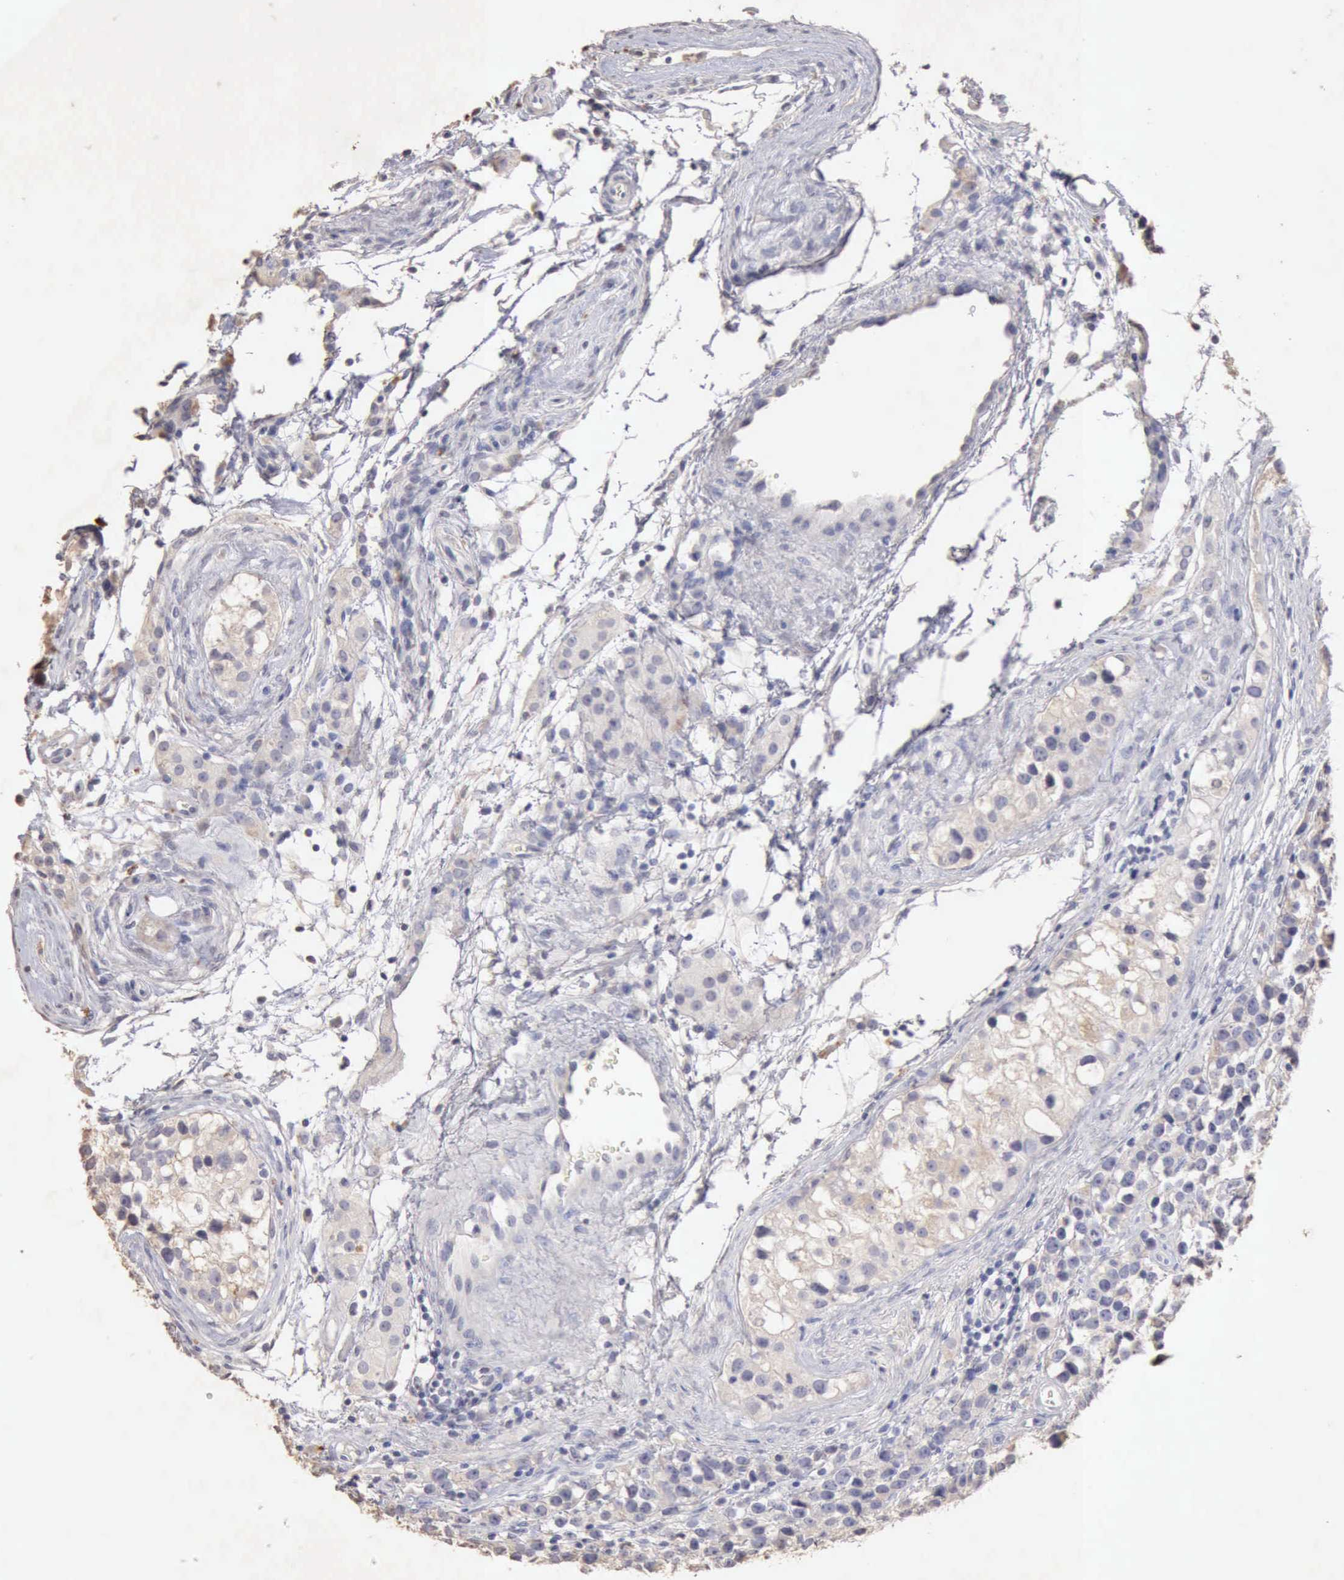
{"staining": {"intensity": "negative", "quantity": "none", "location": "none"}, "tissue": "testis cancer", "cell_type": "Tumor cells", "image_type": "cancer", "snomed": [{"axis": "morphology", "description": "Seminoma, NOS"}, {"axis": "topography", "description": "Testis"}], "caption": "The image exhibits no staining of tumor cells in testis cancer.", "gene": "KRT6B", "patient": {"sex": "male", "age": 25}}